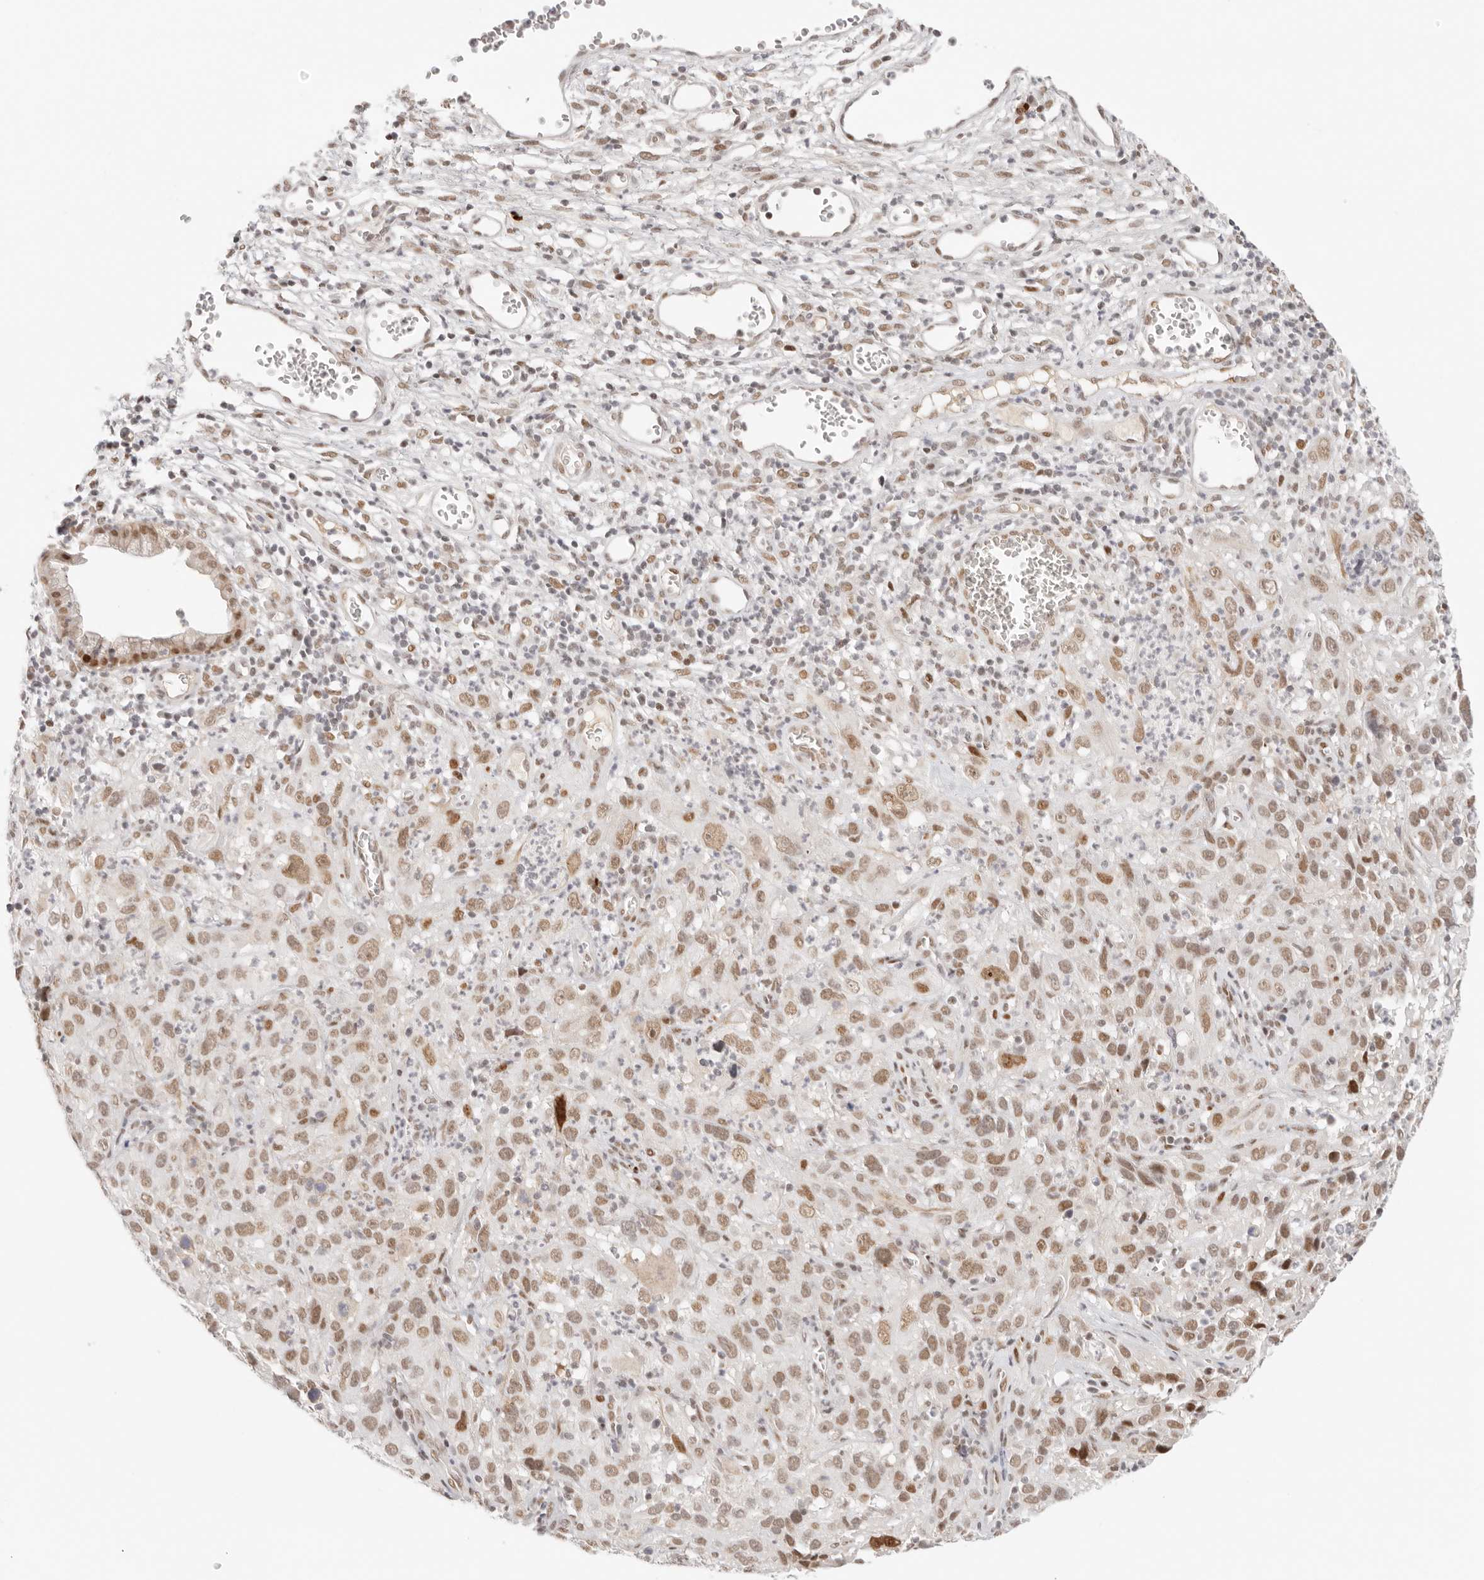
{"staining": {"intensity": "moderate", "quantity": ">75%", "location": "nuclear"}, "tissue": "cervical cancer", "cell_type": "Tumor cells", "image_type": "cancer", "snomed": [{"axis": "morphology", "description": "Squamous cell carcinoma, NOS"}, {"axis": "topography", "description": "Cervix"}], "caption": "Moderate nuclear staining for a protein is appreciated in approximately >75% of tumor cells of squamous cell carcinoma (cervical) using immunohistochemistry (IHC).", "gene": "HOXC5", "patient": {"sex": "female", "age": 32}}